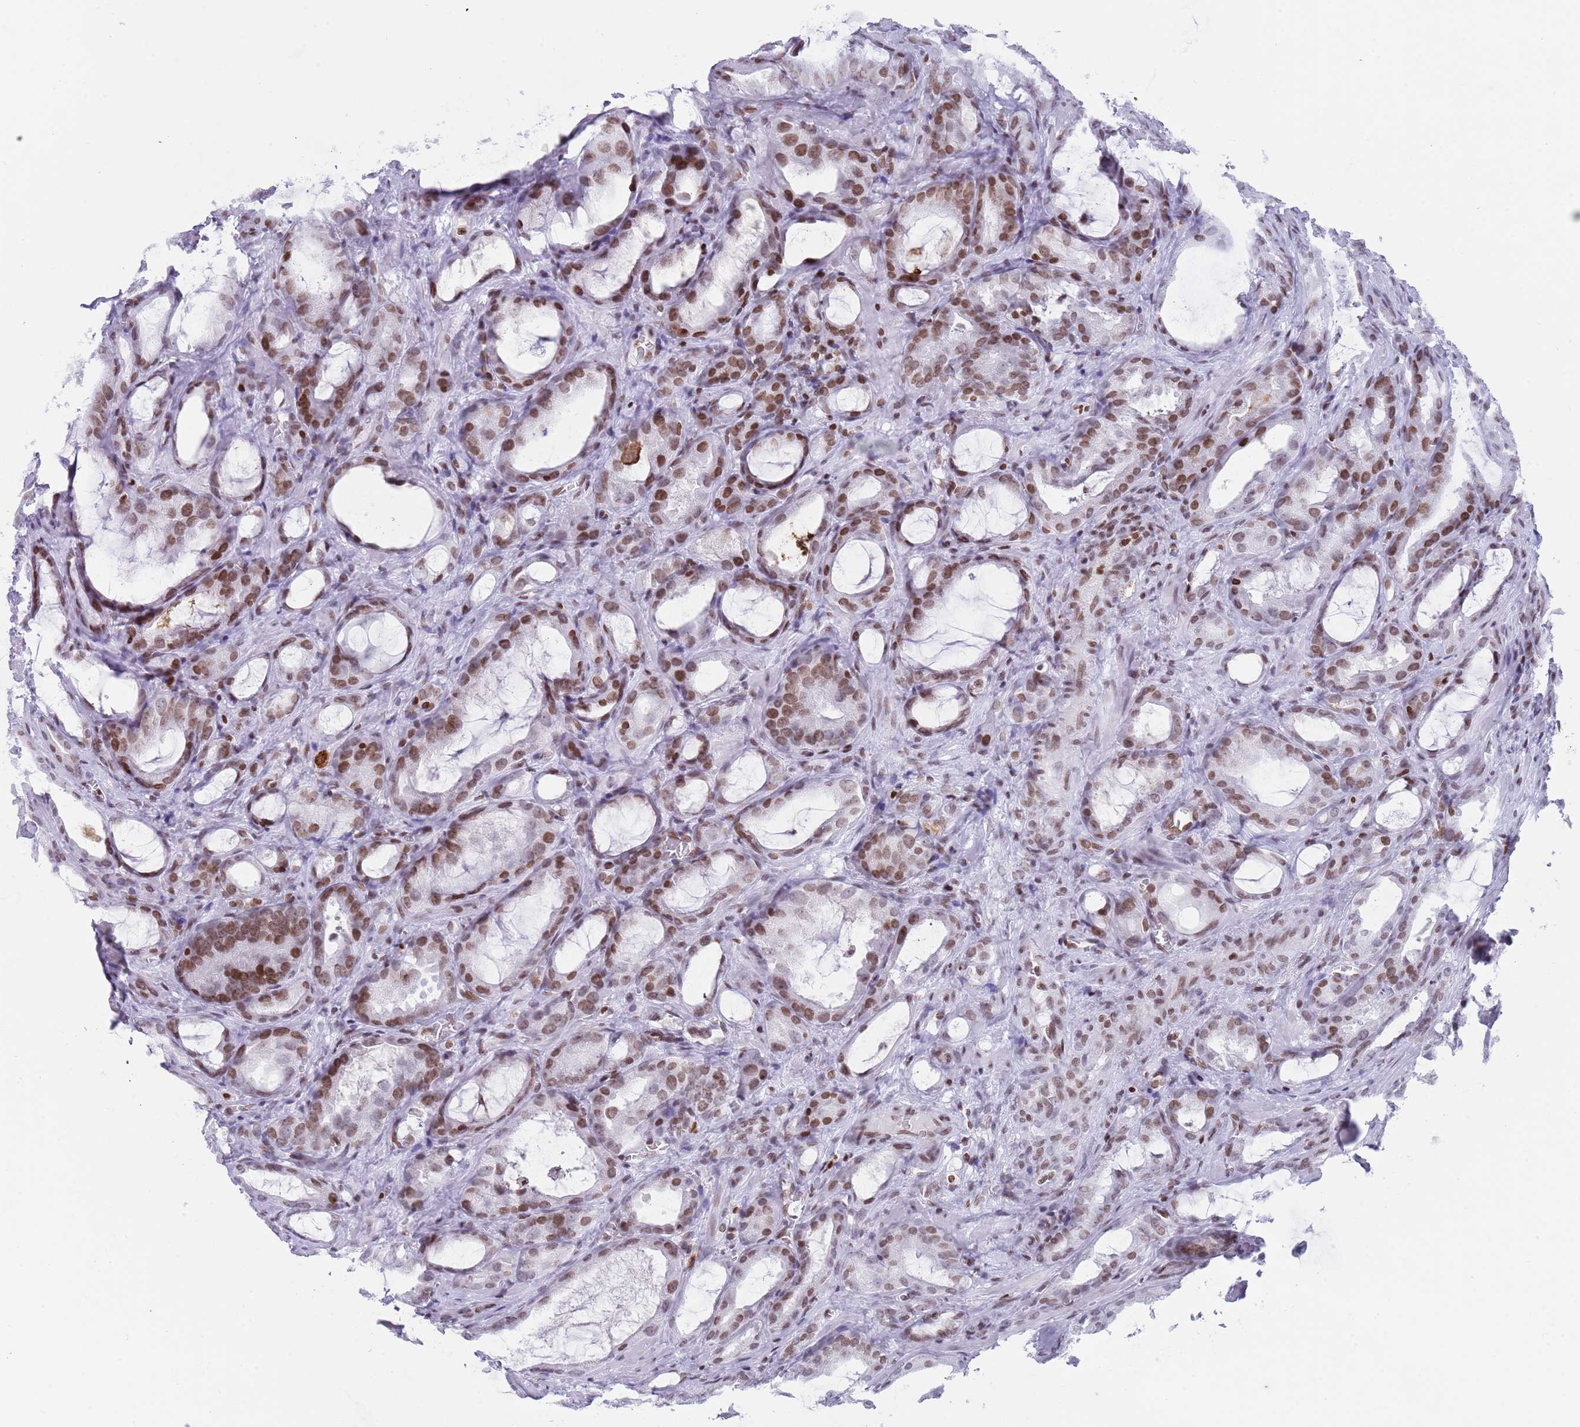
{"staining": {"intensity": "moderate", "quantity": ">75%", "location": "nuclear"}, "tissue": "prostate cancer", "cell_type": "Tumor cells", "image_type": "cancer", "snomed": [{"axis": "morphology", "description": "Adenocarcinoma, High grade"}, {"axis": "topography", "description": "Prostate"}], "caption": "Tumor cells show medium levels of moderate nuclear expression in approximately >75% of cells in human prostate high-grade adenocarcinoma.", "gene": "HDAC8", "patient": {"sex": "male", "age": 72}}